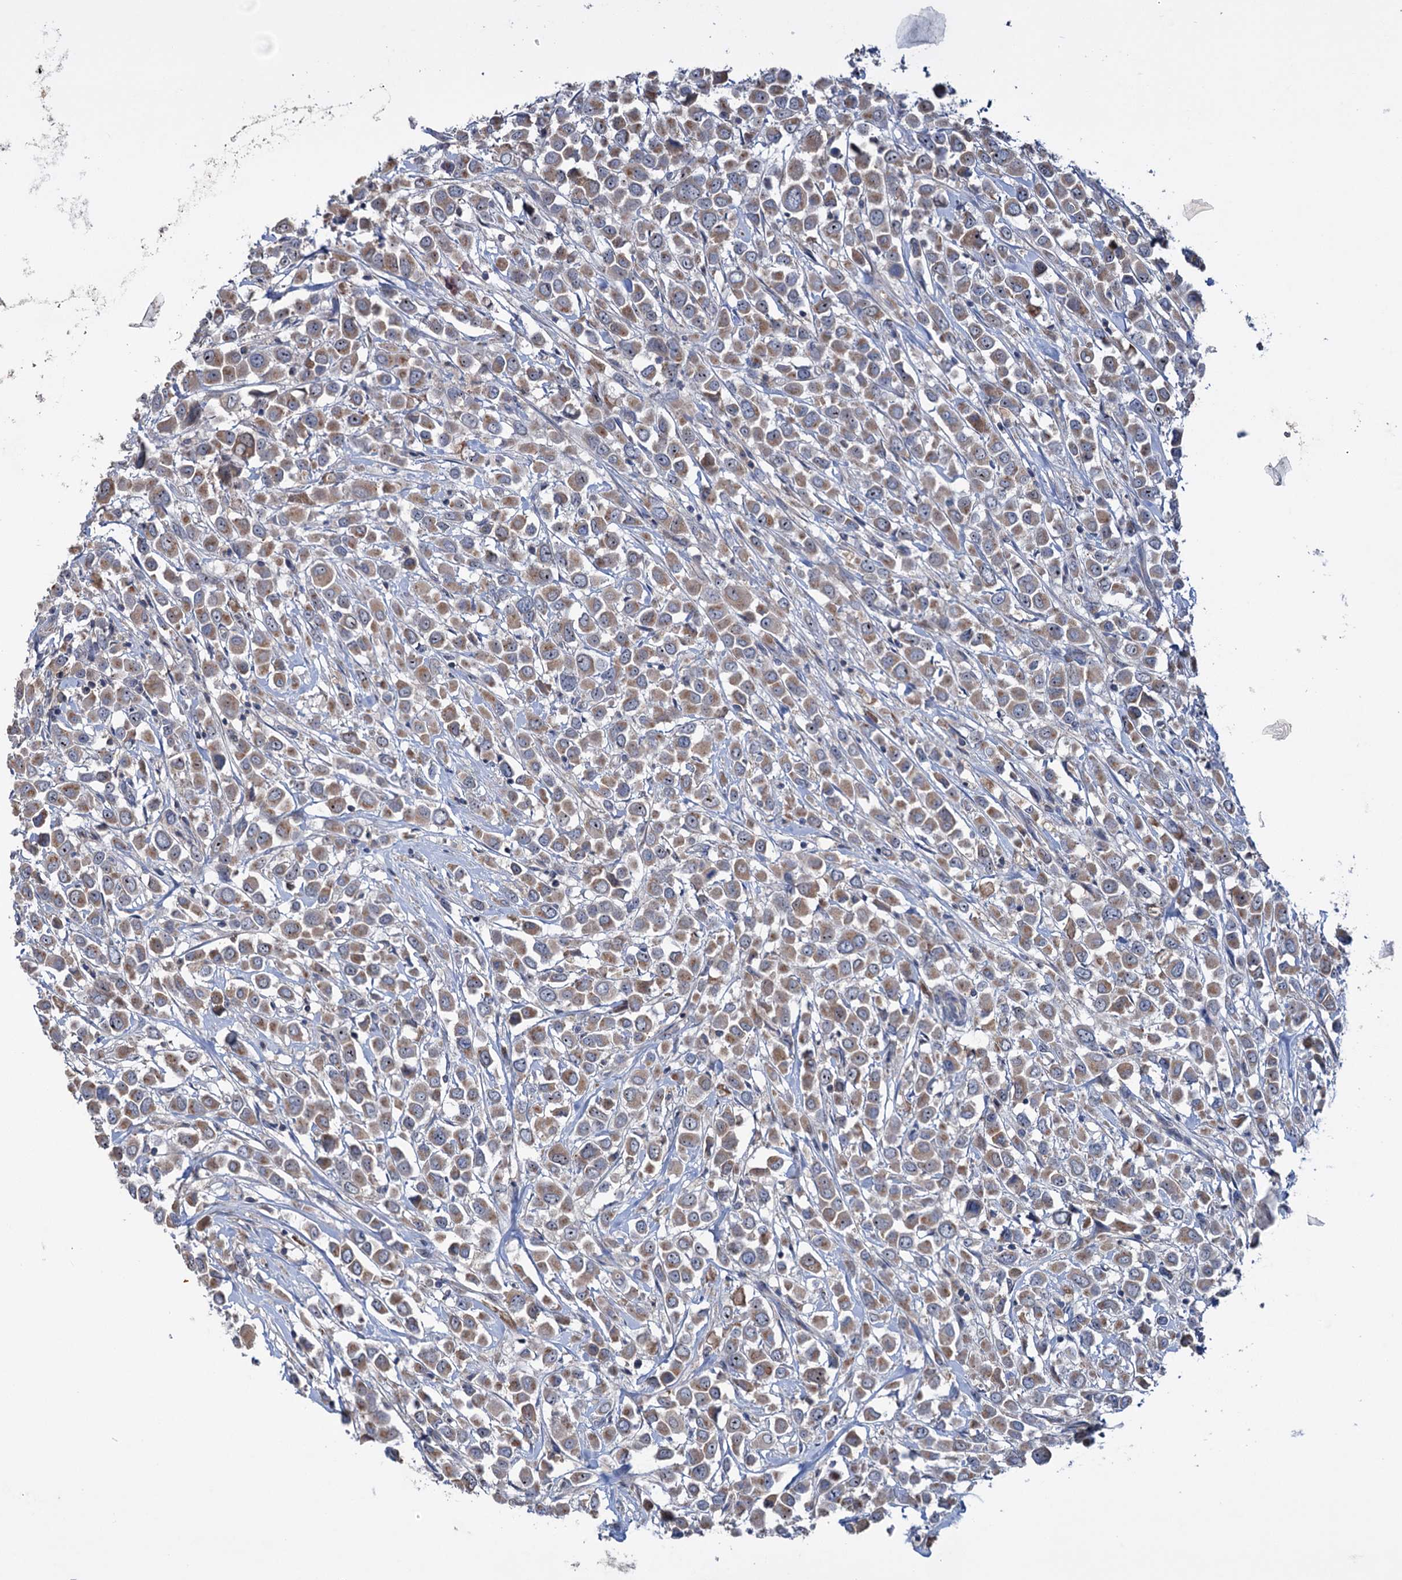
{"staining": {"intensity": "moderate", "quantity": ">75%", "location": "cytoplasmic/membranous"}, "tissue": "breast cancer", "cell_type": "Tumor cells", "image_type": "cancer", "snomed": [{"axis": "morphology", "description": "Duct carcinoma"}, {"axis": "topography", "description": "Breast"}], "caption": "Protein expression analysis of human invasive ductal carcinoma (breast) reveals moderate cytoplasmic/membranous staining in about >75% of tumor cells.", "gene": "HTR3B", "patient": {"sex": "female", "age": 61}}